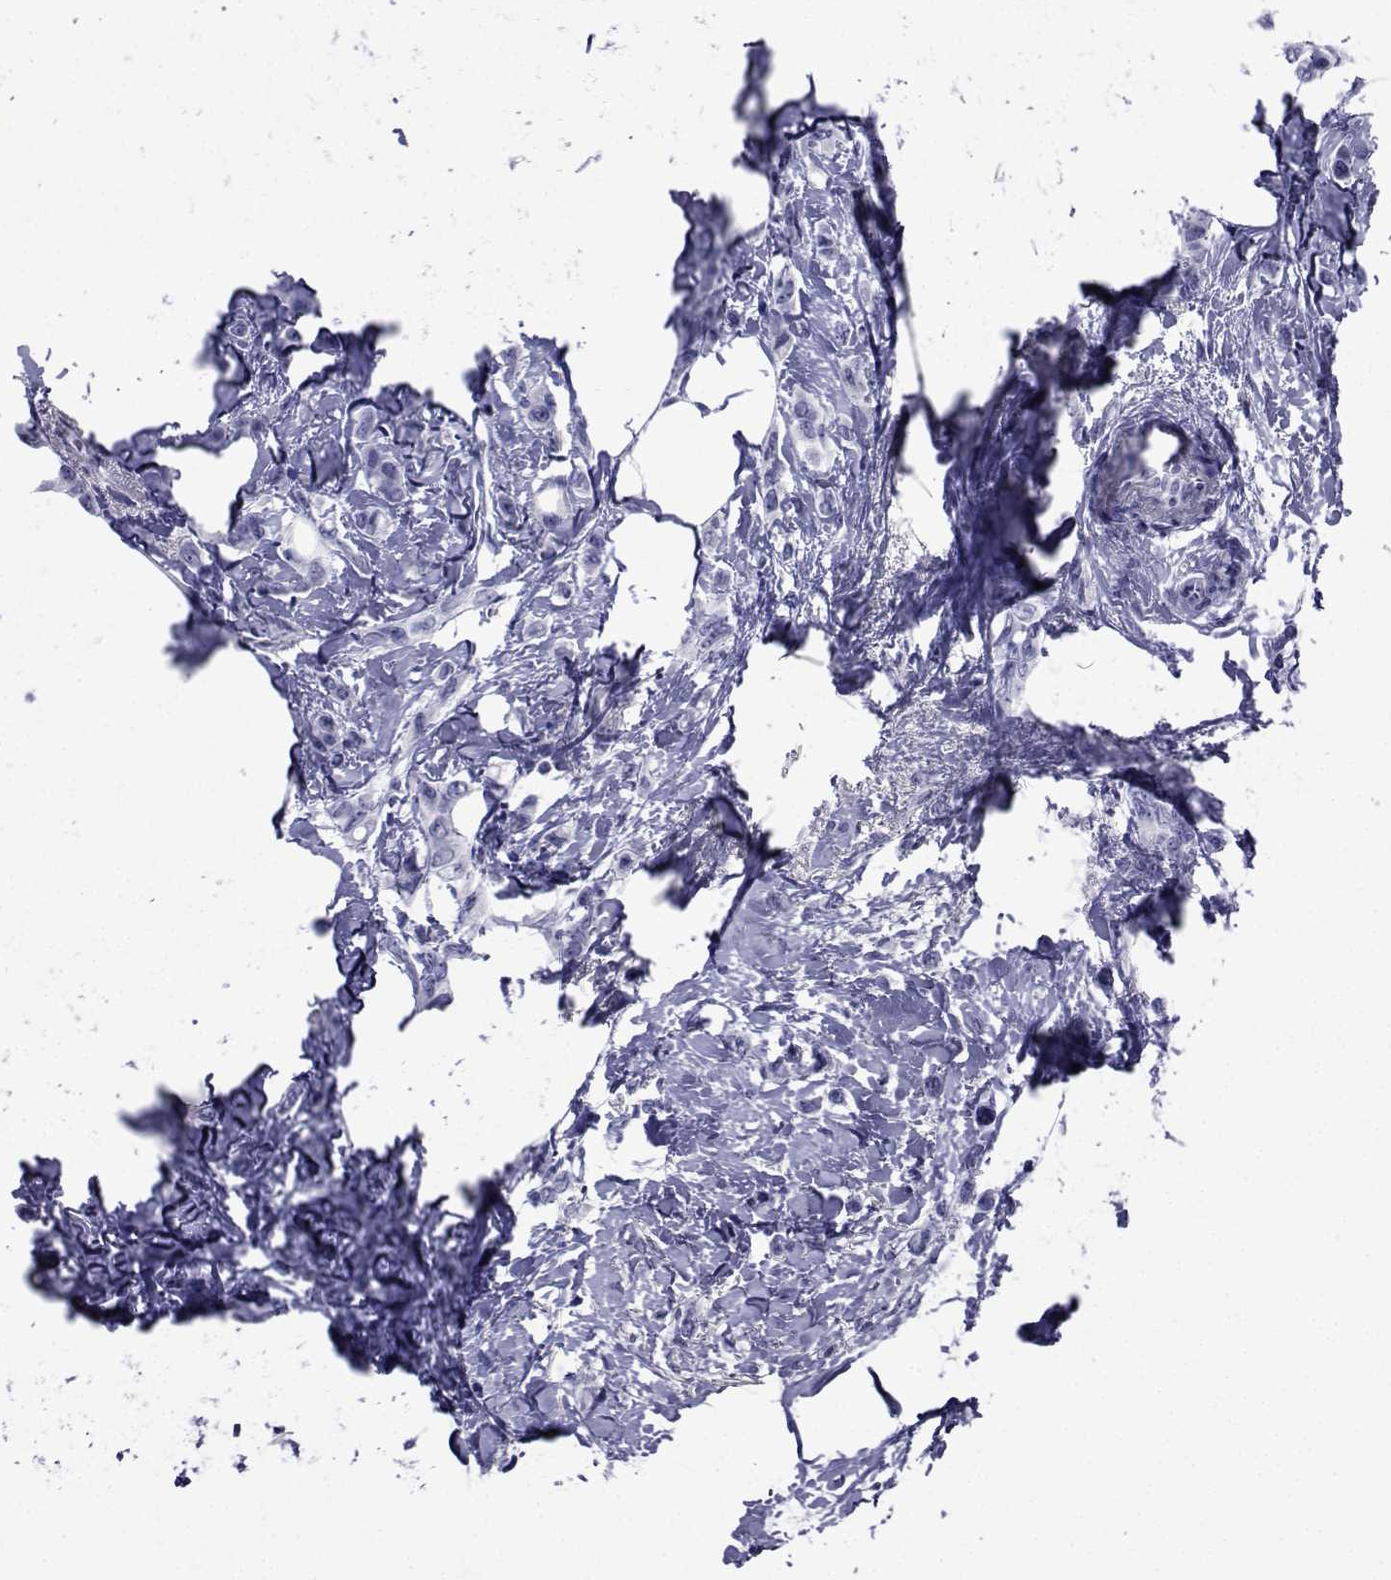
{"staining": {"intensity": "negative", "quantity": "none", "location": "none"}, "tissue": "breast cancer", "cell_type": "Tumor cells", "image_type": "cancer", "snomed": [{"axis": "morphology", "description": "Lobular carcinoma"}, {"axis": "topography", "description": "Breast"}], "caption": "The image demonstrates no staining of tumor cells in breast lobular carcinoma.", "gene": "ROPN1", "patient": {"sex": "female", "age": 66}}